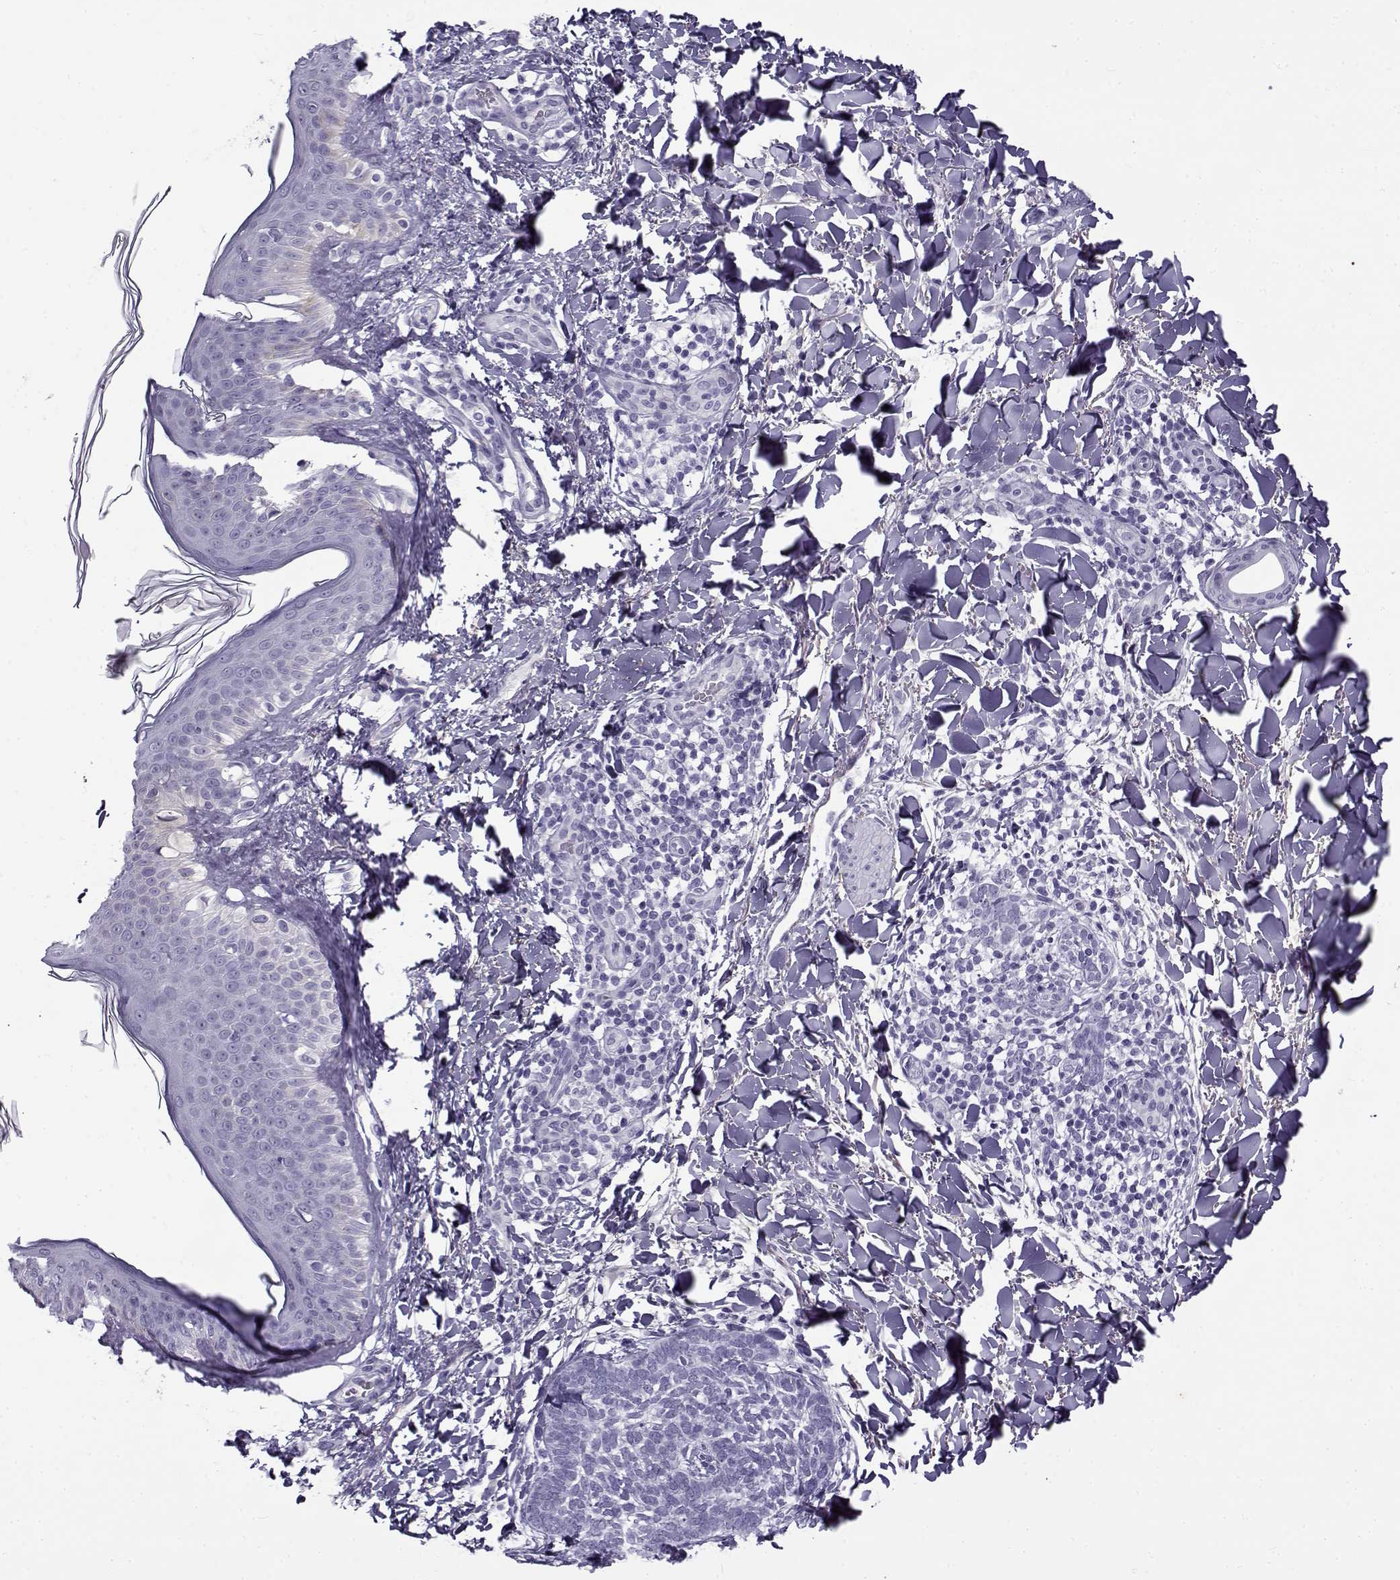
{"staining": {"intensity": "negative", "quantity": "none", "location": "none"}, "tissue": "skin cancer", "cell_type": "Tumor cells", "image_type": "cancer", "snomed": [{"axis": "morphology", "description": "Normal tissue, NOS"}, {"axis": "morphology", "description": "Basal cell carcinoma"}, {"axis": "topography", "description": "Skin"}], "caption": "This is a micrograph of IHC staining of skin cancer (basal cell carcinoma), which shows no expression in tumor cells.", "gene": "GTSF1L", "patient": {"sex": "male", "age": 46}}